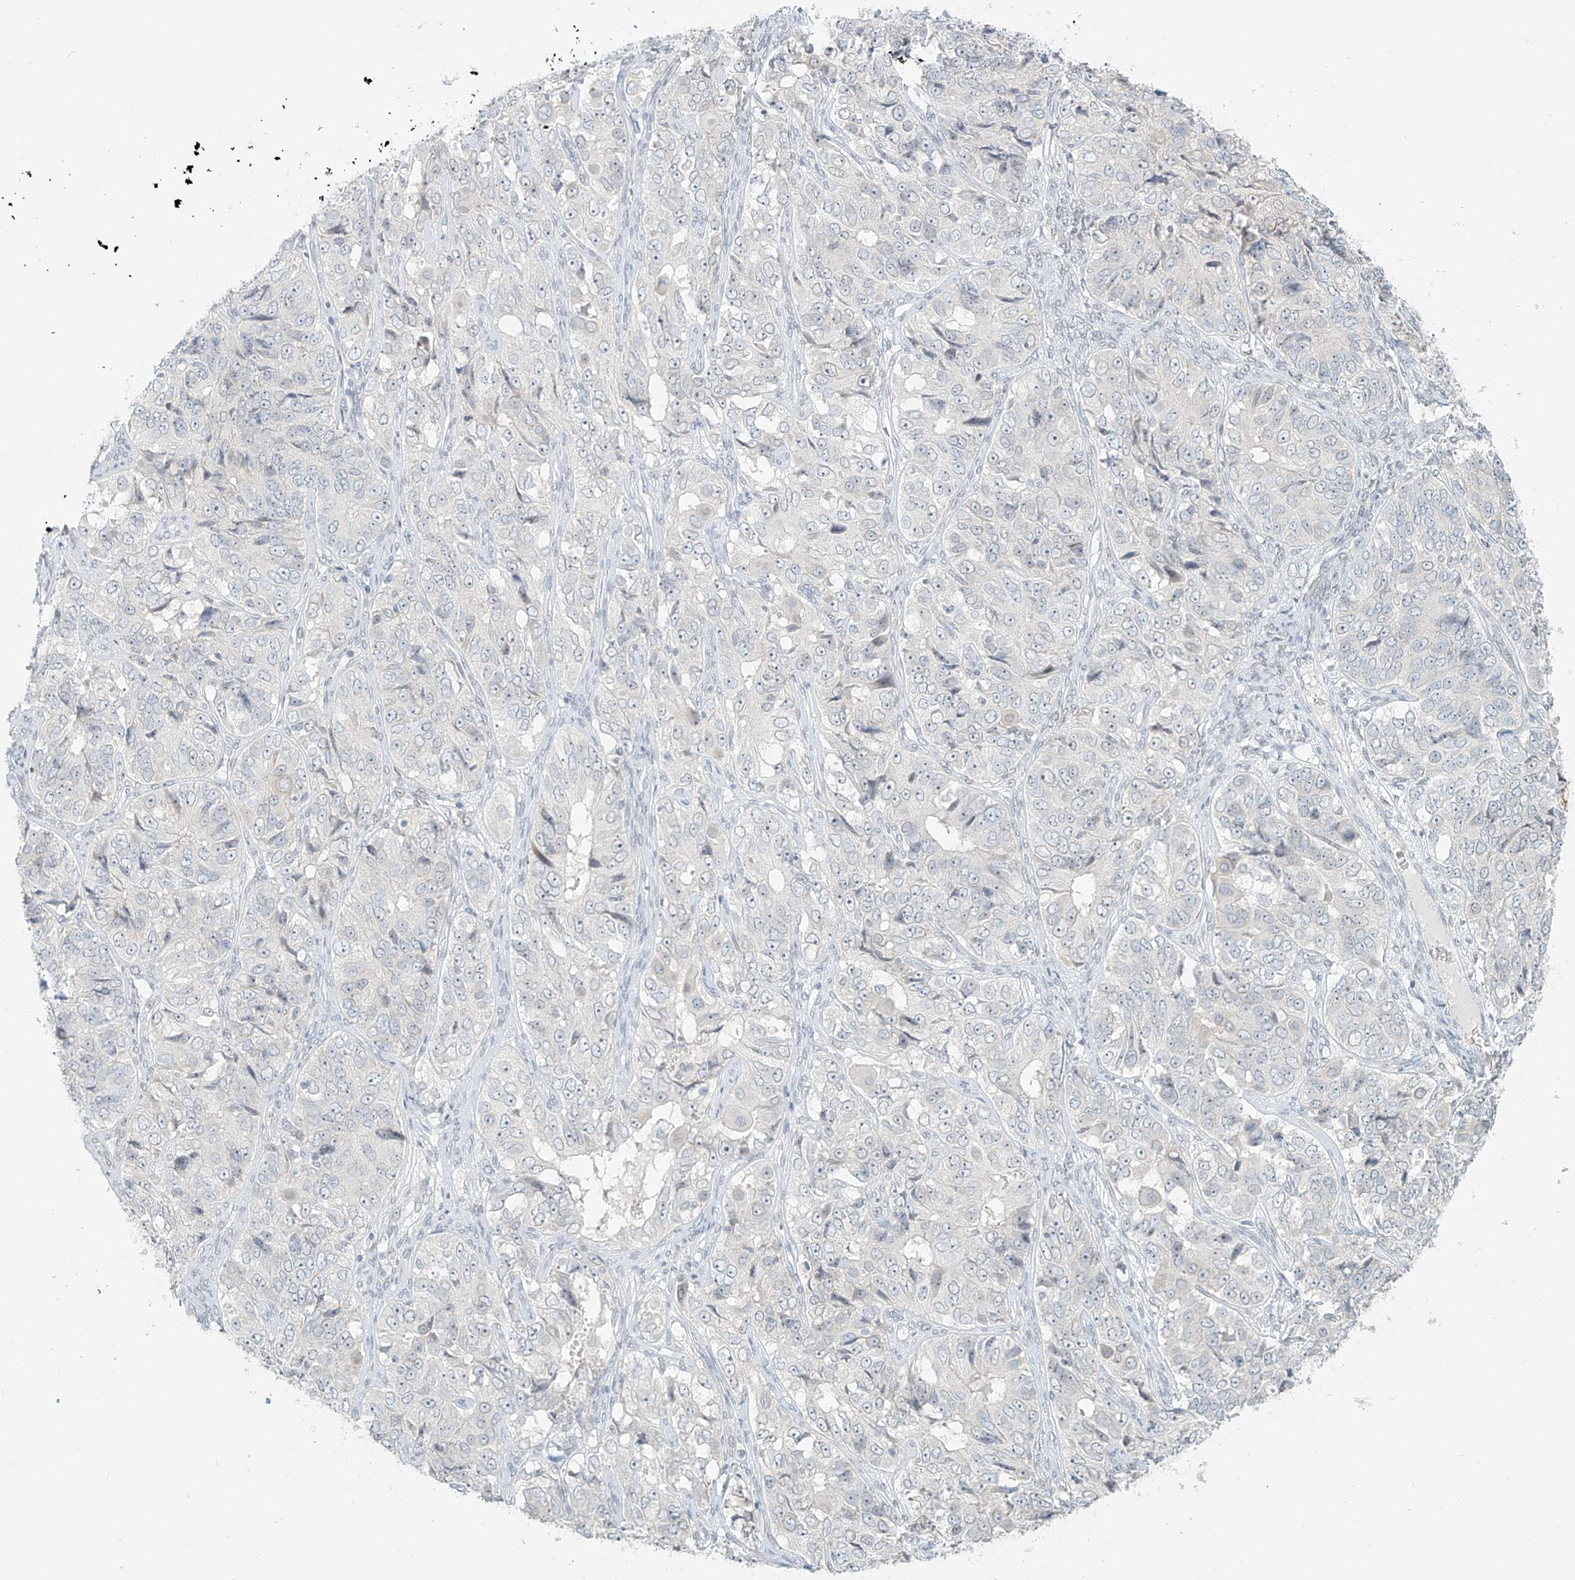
{"staining": {"intensity": "negative", "quantity": "none", "location": "none"}, "tissue": "ovarian cancer", "cell_type": "Tumor cells", "image_type": "cancer", "snomed": [{"axis": "morphology", "description": "Carcinoma, endometroid"}, {"axis": "topography", "description": "Ovary"}], "caption": "Ovarian cancer stained for a protein using immunohistochemistry displays no expression tumor cells.", "gene": "OSBPL7", "patient": {"sex": "female", "age": 51}}